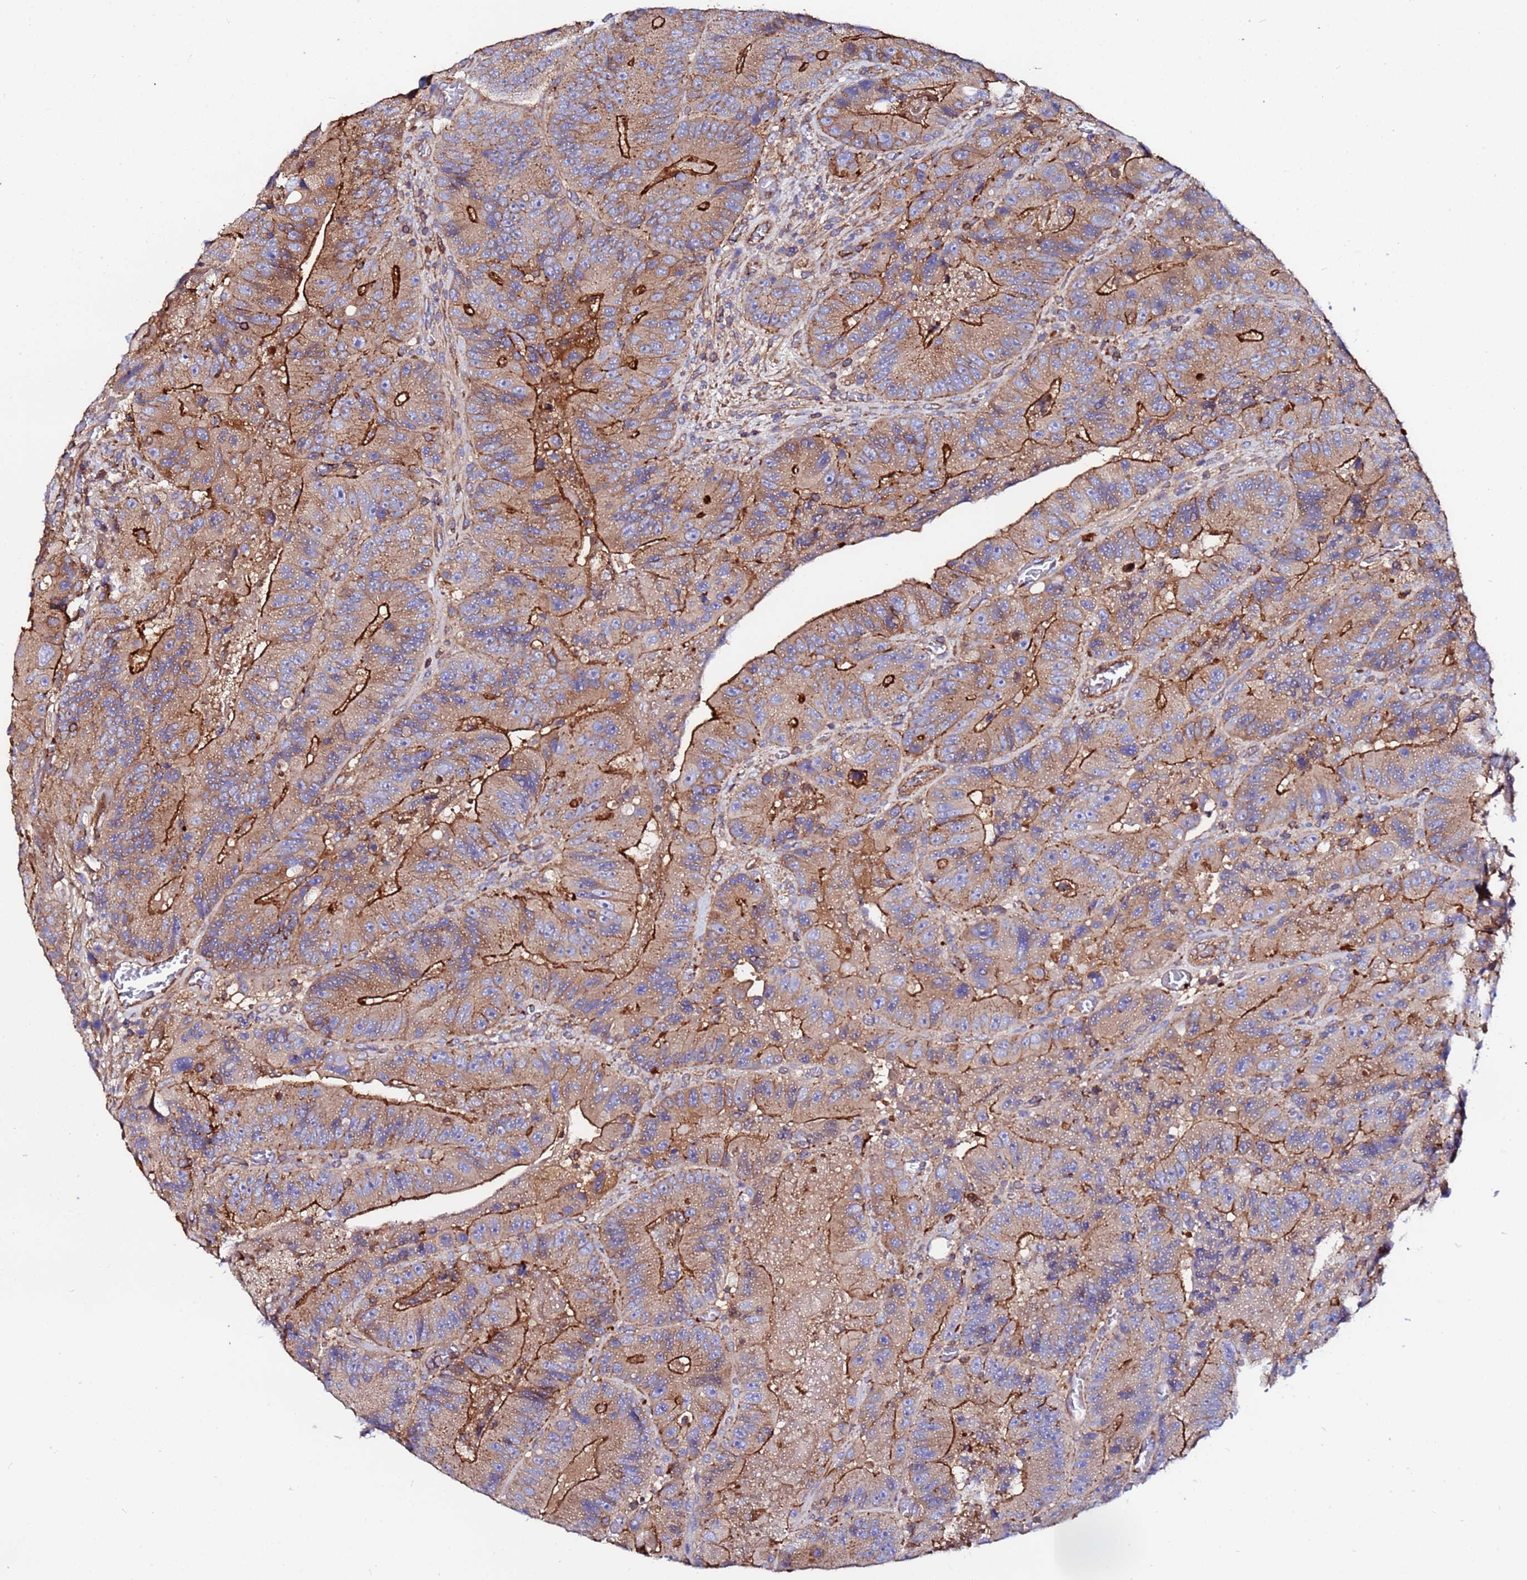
{"staining": {"intensity": "moderate", "quantity": ">75%", "location": "cytoplasmic/membranous"}, "tissue": "colorectal cancer", "cell_type": "Tumor cells", "image_type": "cancer", "snomed": [{"axis": "morphology", "description": "Adenocarcinoma, NOS"}, {"axis": "topography", "description": "Colon"}], "caption": "The micrograph shows immunohistochemical staining of colorectal cancer (adenocarcinoma). There is moderate cytoplasmic/membranous positivity is seen in approximately >75% of tumor cells.", "gene": "POTEE", "patient": {"sex": "female", "age": 86}}